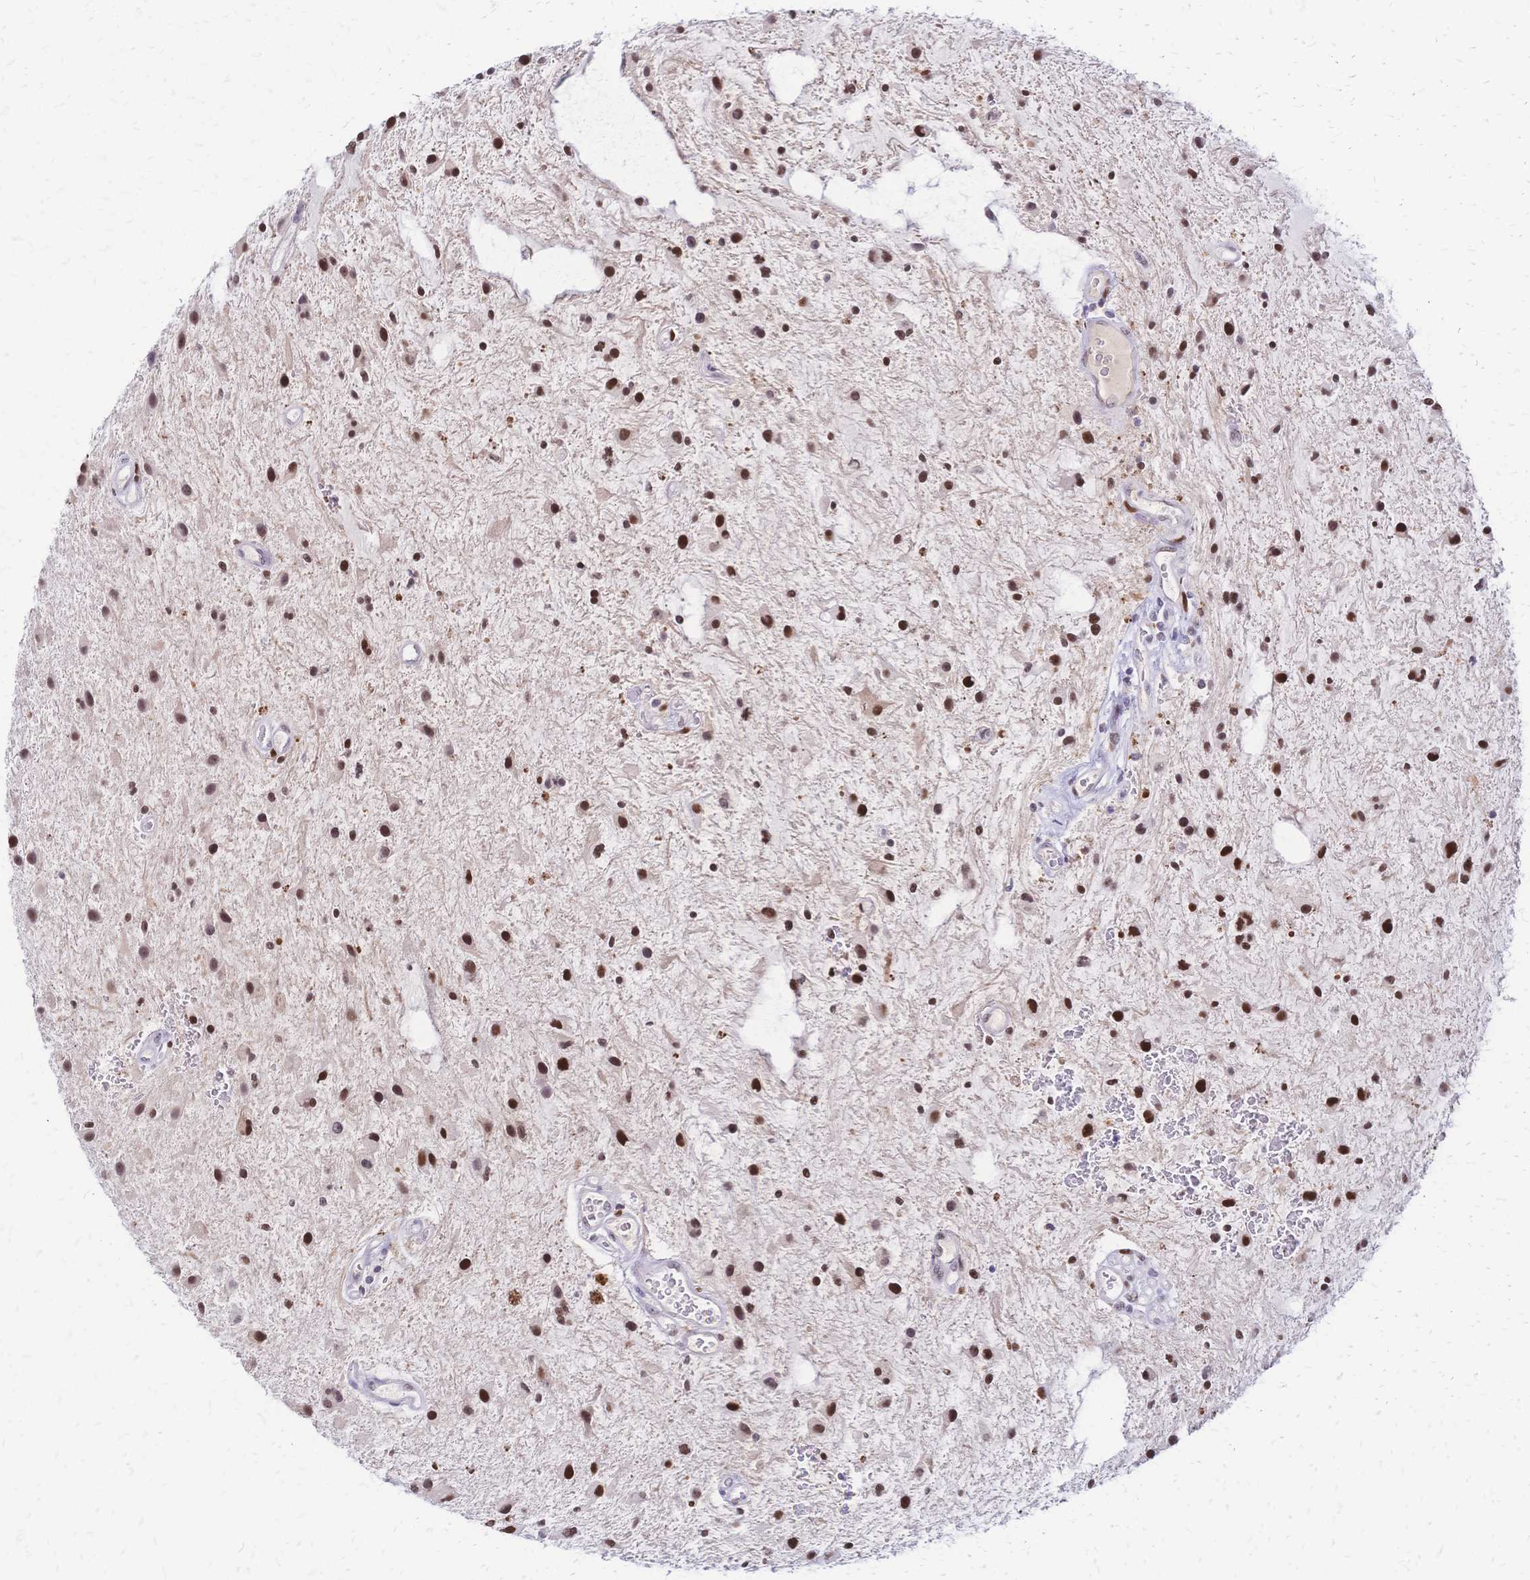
{"staining": {"intensity": "moderate", "quantity": ">75%", "location": "nuclear"}, "tissue": "glioma", "cell_type": "Tumor cells", "image_type": "cancer", "snomed": [{"axis": "morphology", "description": "Glioma, malignant, Low grade"}, {"axis": "topography", "description": "Cerebellum"}], "caption": "Malignant low-grade glioma stained for a protein (brown) reveals moderate nuclear positive expression in approximately >75% of tumor cells.", "gene": "NFIC", "patient": {"sex": "female", "age": 14}}